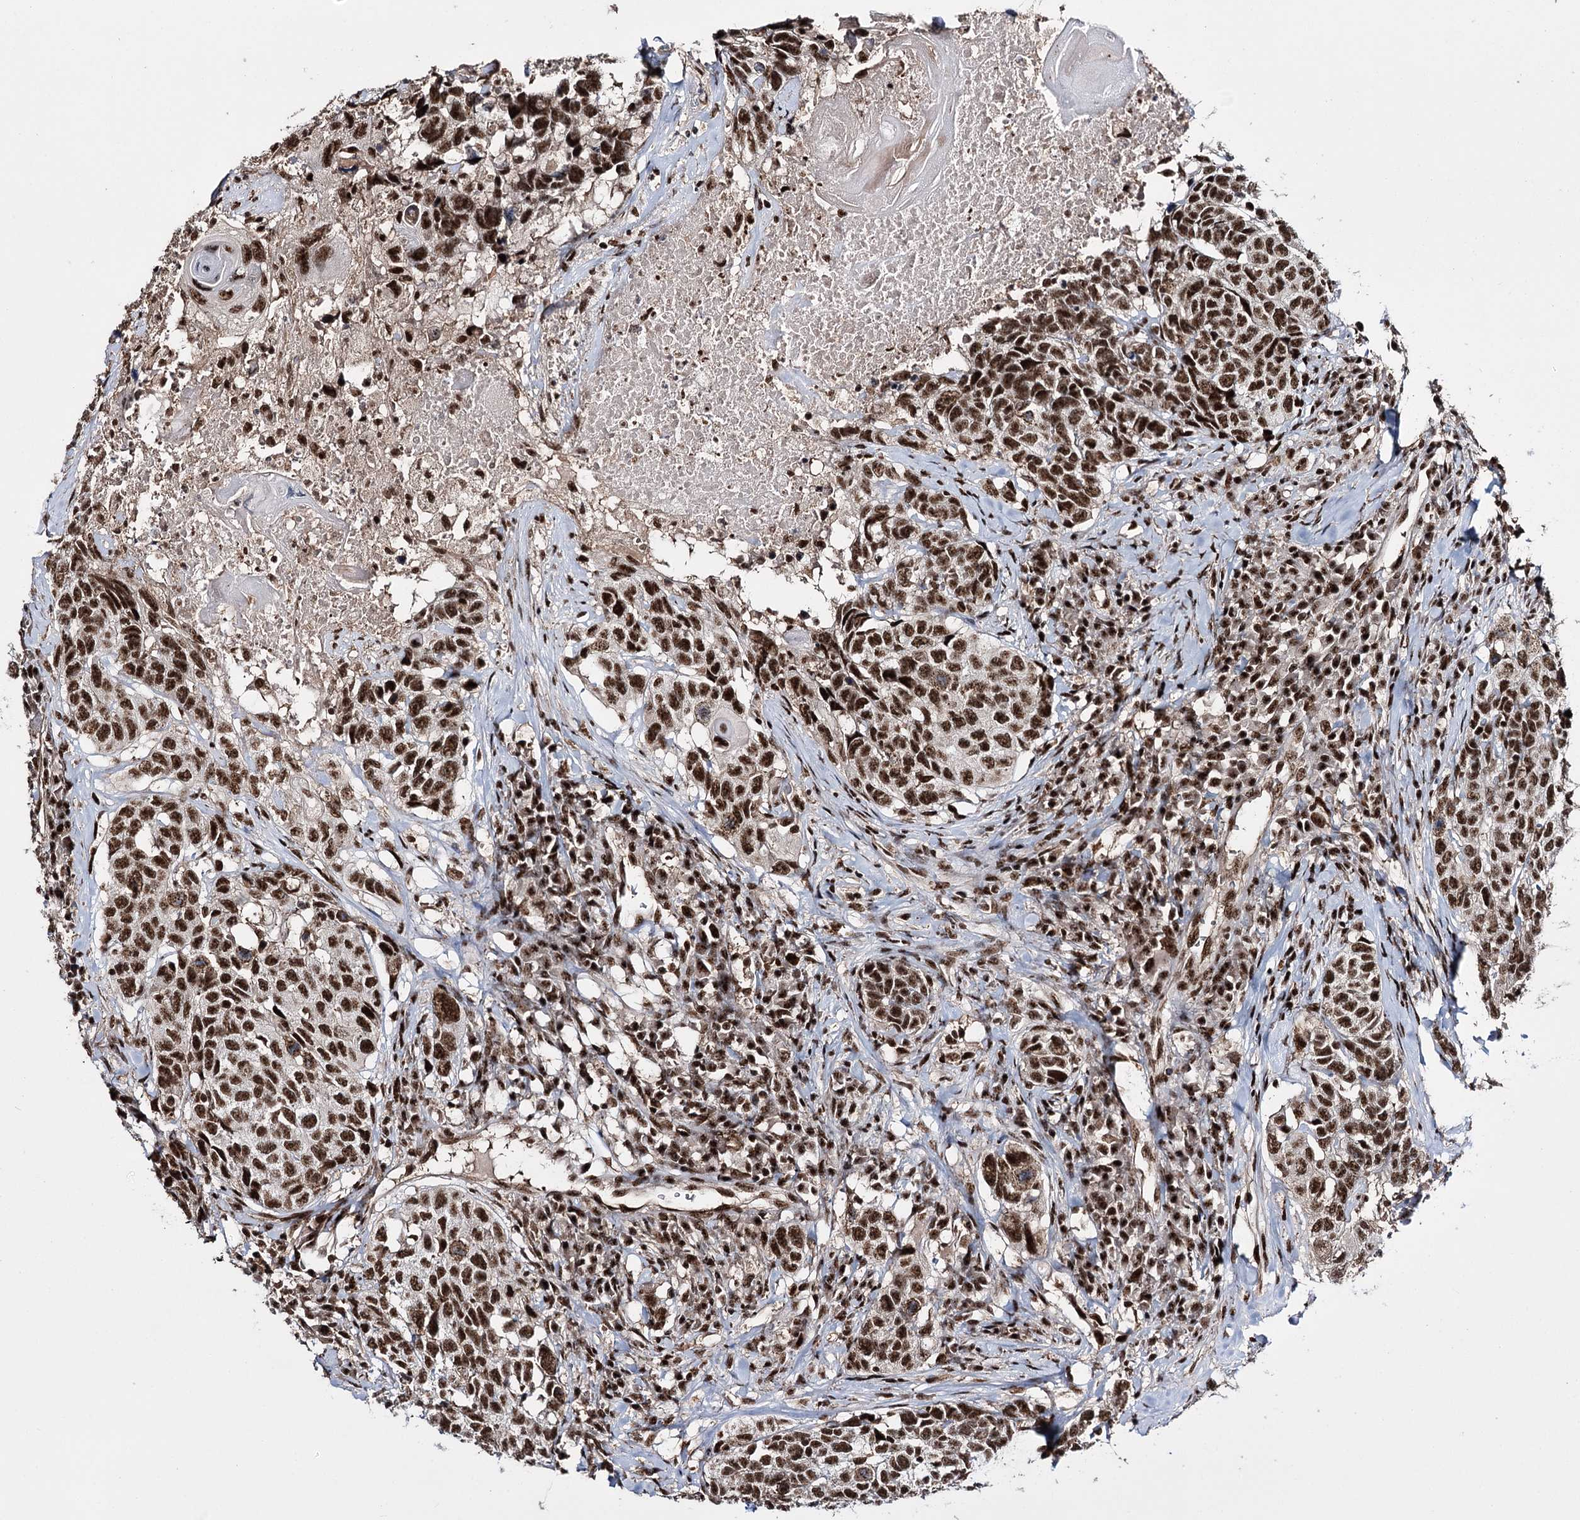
{"staining": {"intensity": "strong", "quantity": ">75%", "location": "nuclear"}, "tissue": "head and neck cancer", "cell_type": "Tumor cells", "image_type": "cancer", "snomed": [{"axis": "morphology", "description": "Squamous cell carcinoma, NOS"}, {"axis": "topography", "description": "Head-Neck"}], "caption": "Immunohistochemistry photomicrograph of human squamous cell carcinoma (head and neck) stained for a protein (brown), which demonstrates high levels of strong nuclear staining in about >75% of tumor cells.", "gene": "PRPF40A", "patient": {"sex": "male", "age": 66}}